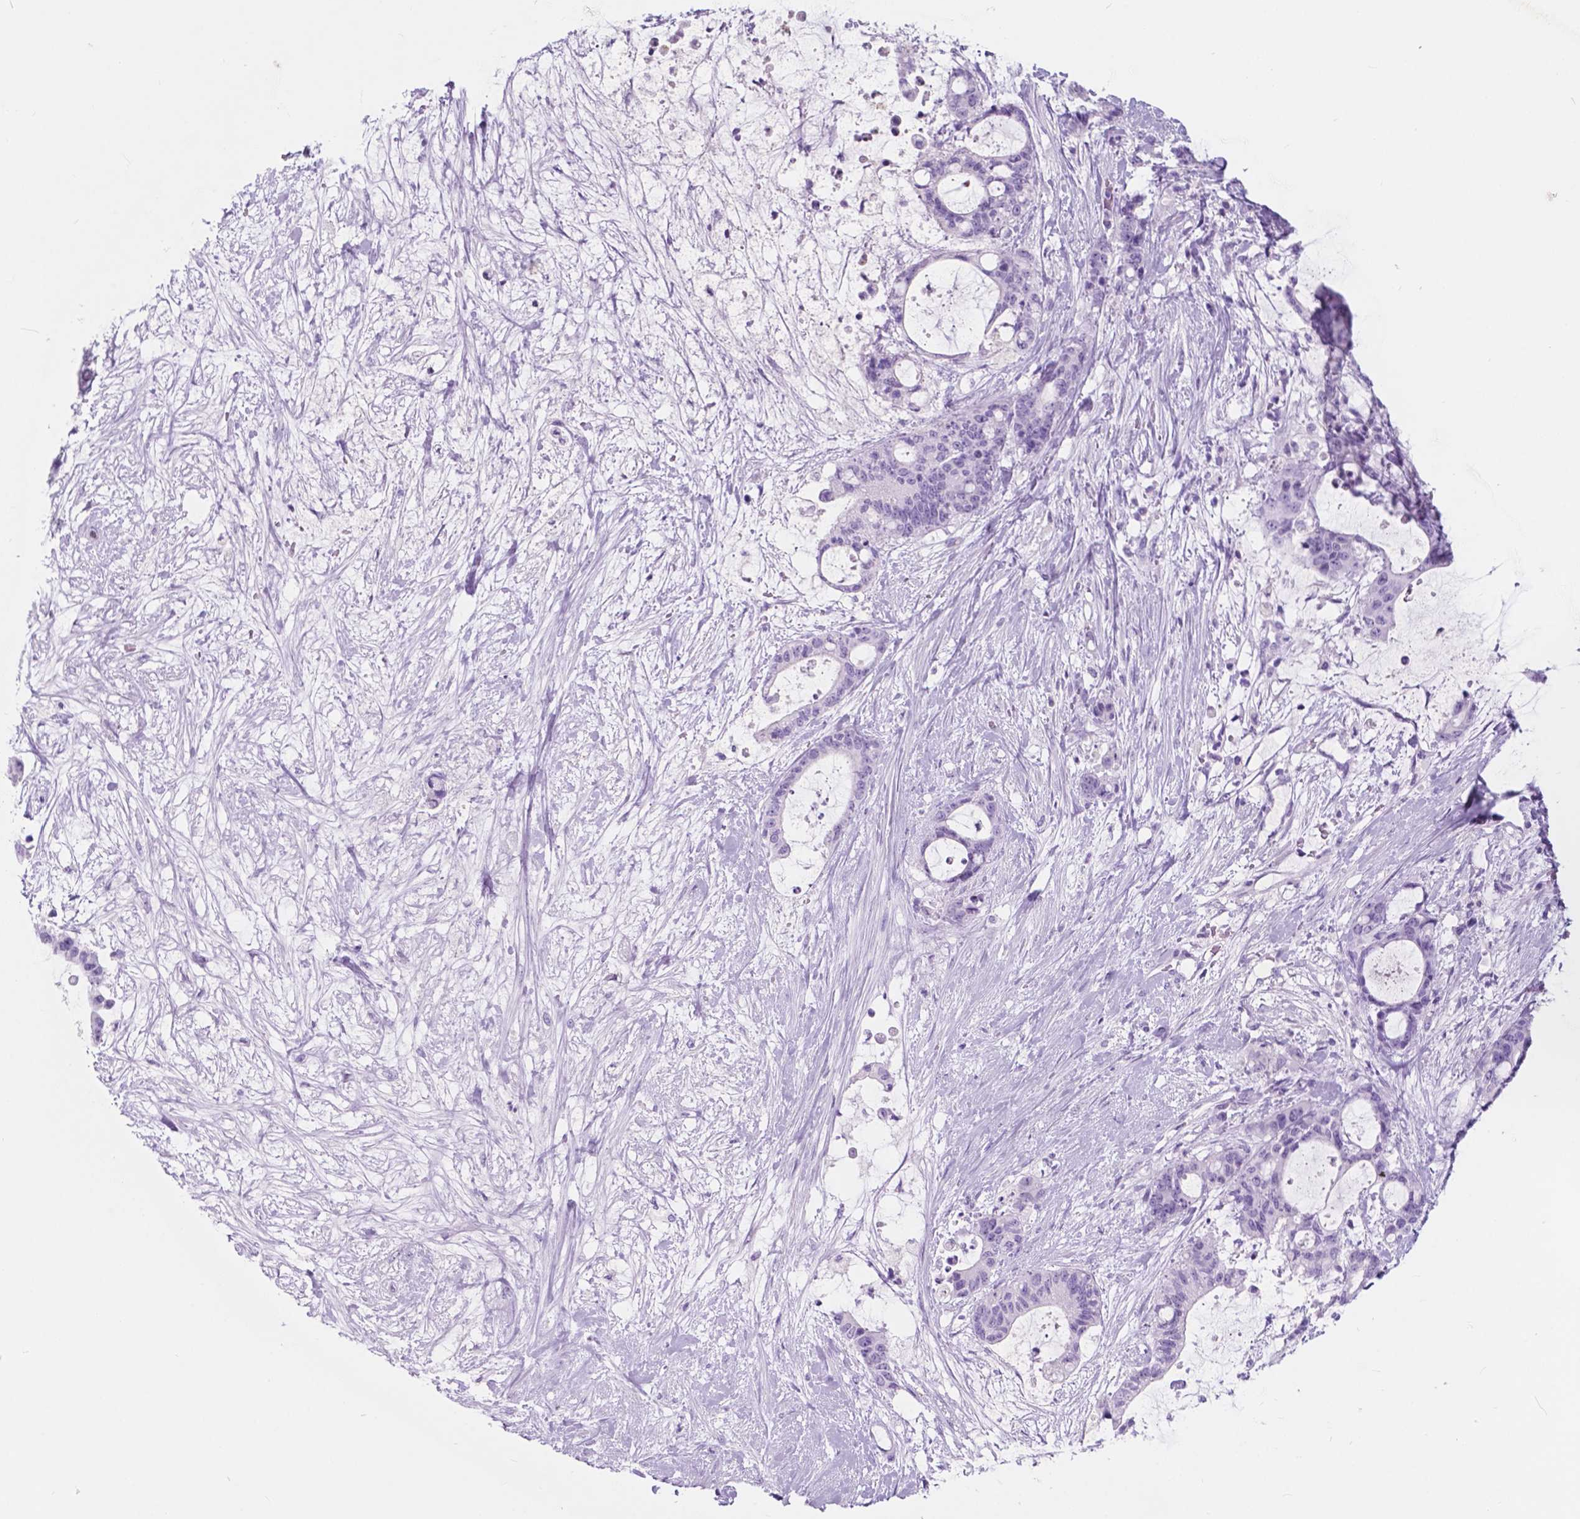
{"staining": {"intensity": "negative", "quantity": "none", "location": "none"}, "tissue": "liver cancer", "cell_type": "Tumor cells", "image_type": "cancer", "snomed": [{"axis": "morphology", "description": "Normal tissue, NOS"}, {"axis": "morphology", "description": "Cholangiocarcinoma"}, {"axis": "topography", "description": "Liver"}, {"axis": "topography", "description": "Peripheral nerve tissue"}], "caption": "This histopathology image is of liver cancer stained with immunohistochemistry to label a protein in brown with the nuclei are counter-stained blue. There is no staining in tumor cells.", "gene": "CUZD1", "patient": {"sex": "female", "age": 73}}